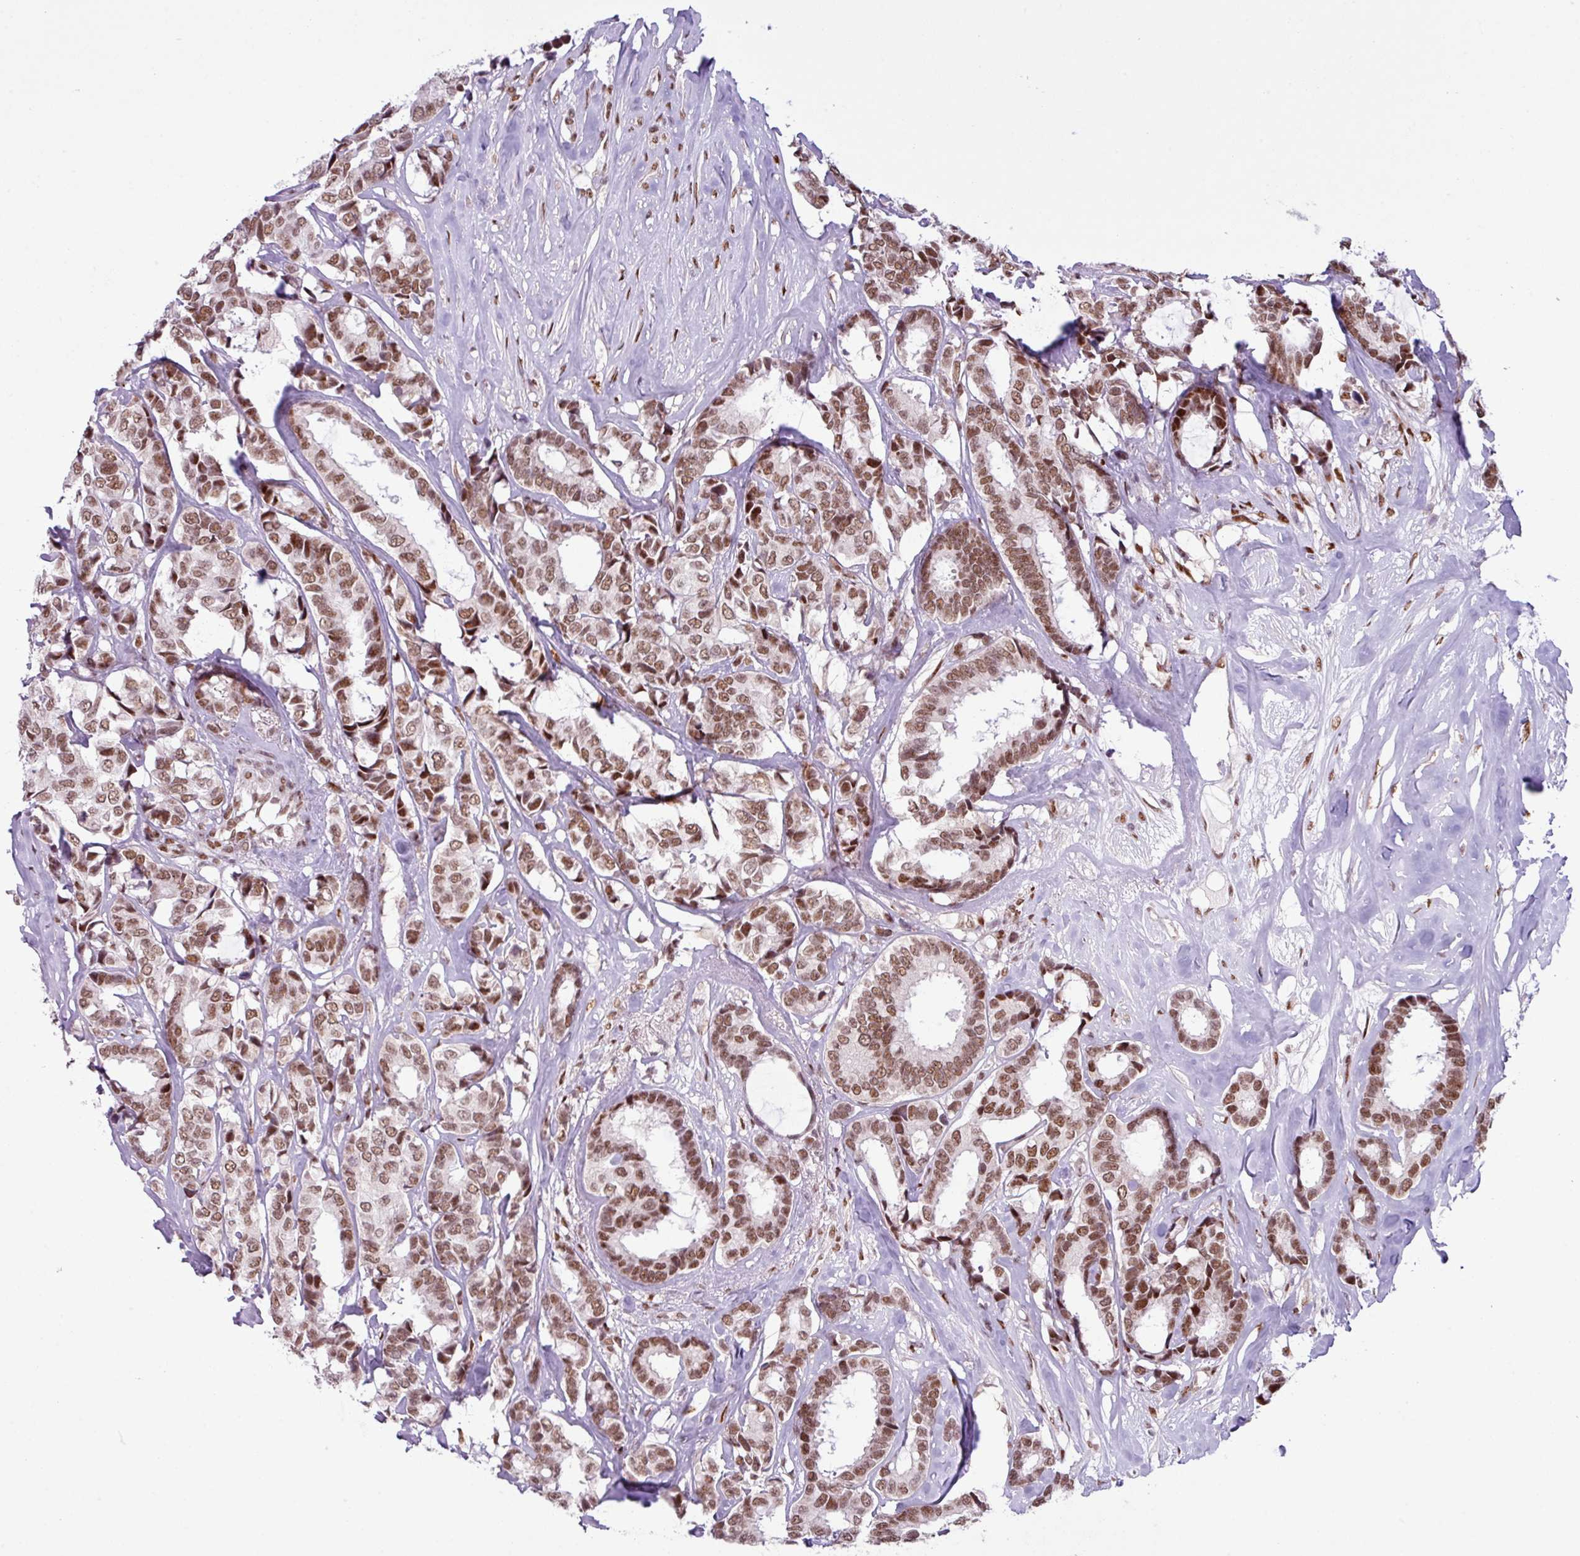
{"staining": {"intensity": "moderate", "quantity": ">75%", "location": "nuclear"}, "tissue": "breast cancer", "cell_type": "Tumor cells", "image_type": "cancer", "snomed": [{"axis": "morphology", "description": "Duct carcinoma"}, {"axis": "topography", "description": "Breast"}], "caption": "Breast infiltrating ductal carcinoma was stained to show a protein in brown. There is medium levels of moderate nuclear expression in approximately >75% of tumor cells.", "gene": "PRDM5", "patient": {"sex": "female", "age": 87}}